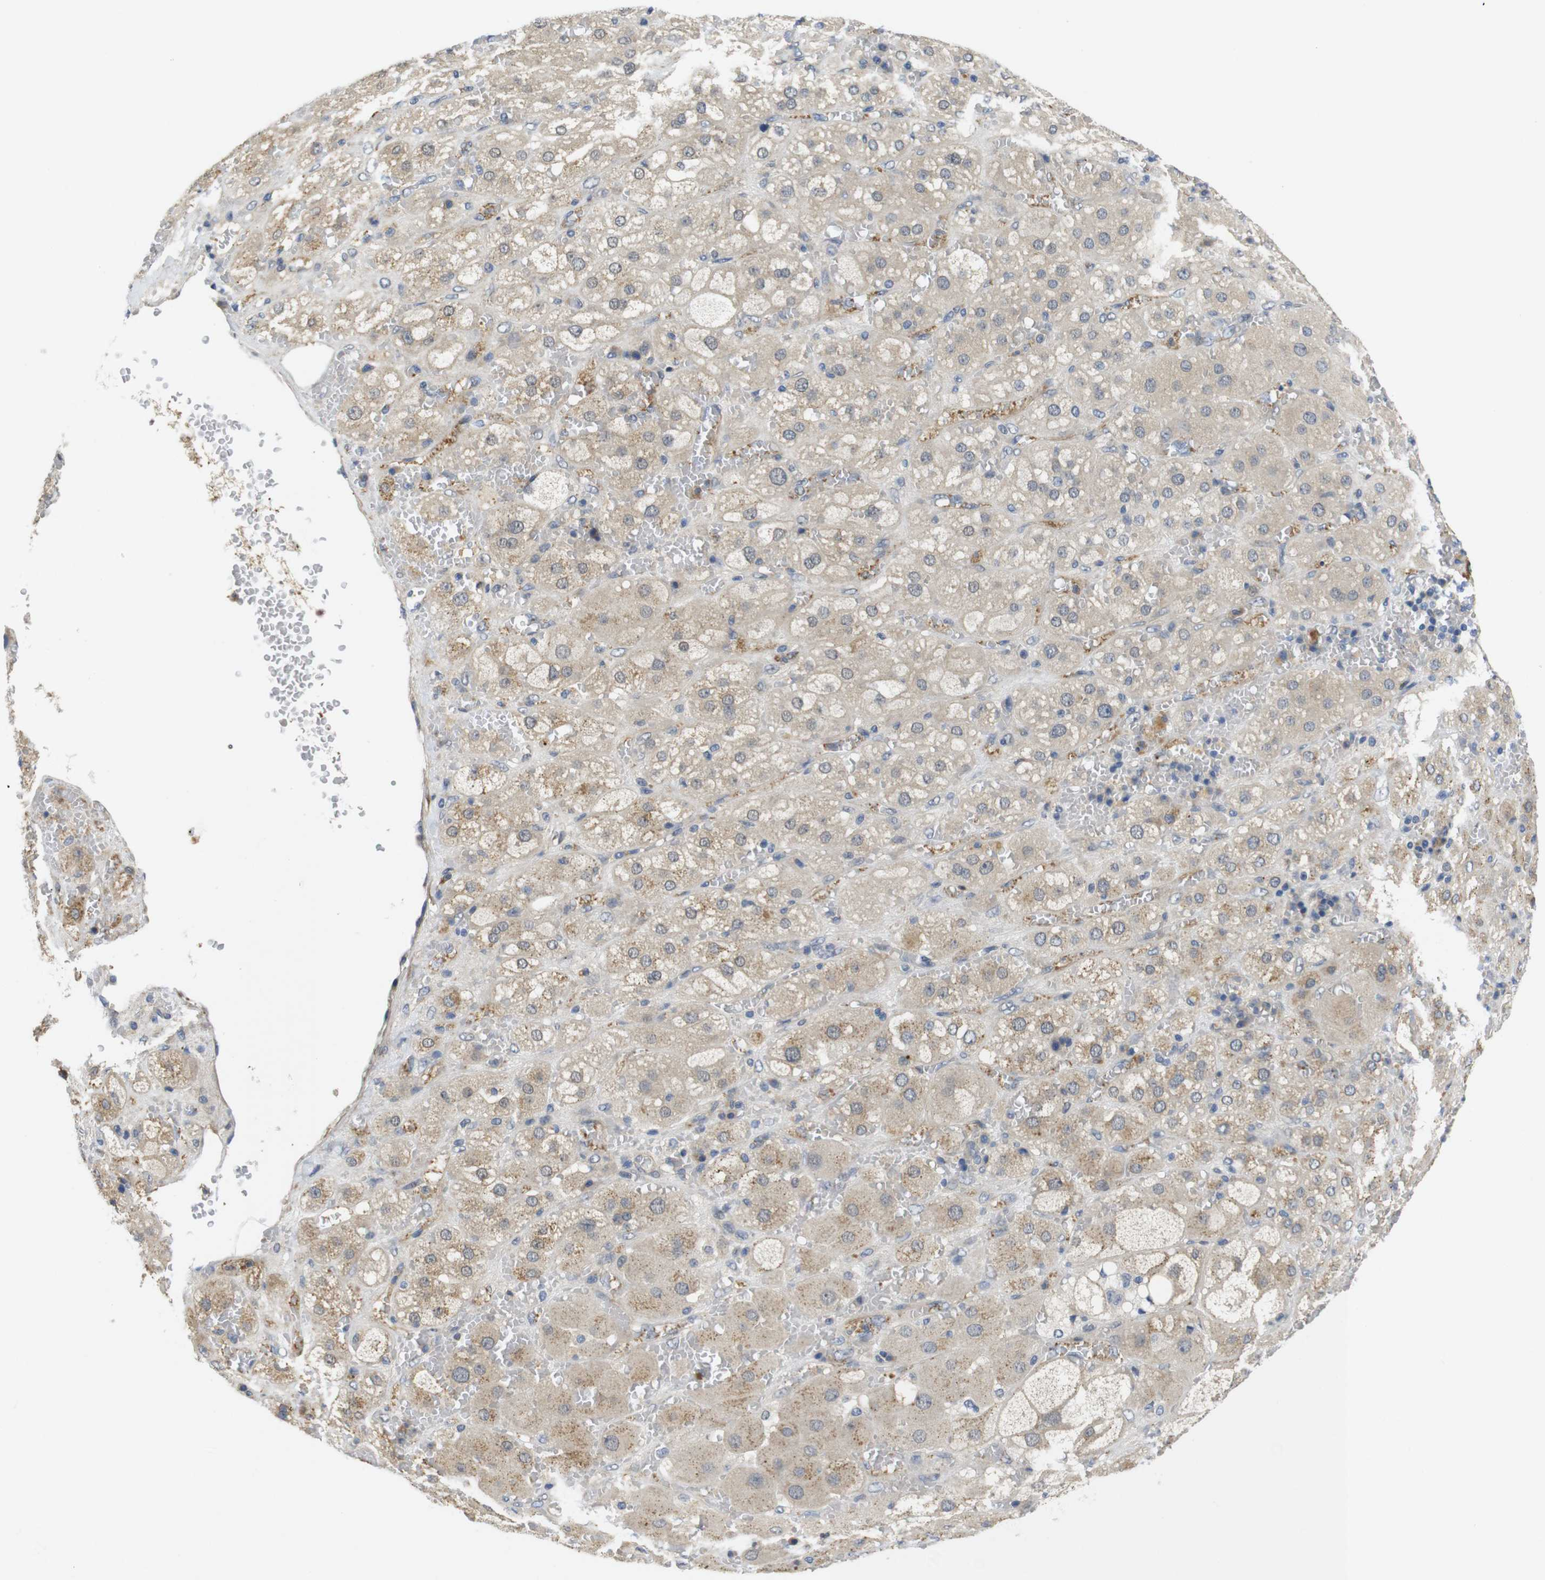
{"staining": {"intensity": "moderate", "quantity": "25%-75%", "location": "cytoplasmic/membranous,nuclear"}, "tissue": "adrenal gland", "cell_type": "Glandular cells", "image_type": "normal", "snomed": [{"axis": "morphology", "description": "Normal tissue, NOS"}, {"axis": "topography", "description": "Adrenal gland"}], "caption": "Protein staining of benign adrenal gland demonstrates moderate cytoplasmic/membranous,nuclear expression in approximately 25%-75% of glandular cells.", "gene": "FNTA", "patient": {"sex": "female", "age": 47}}